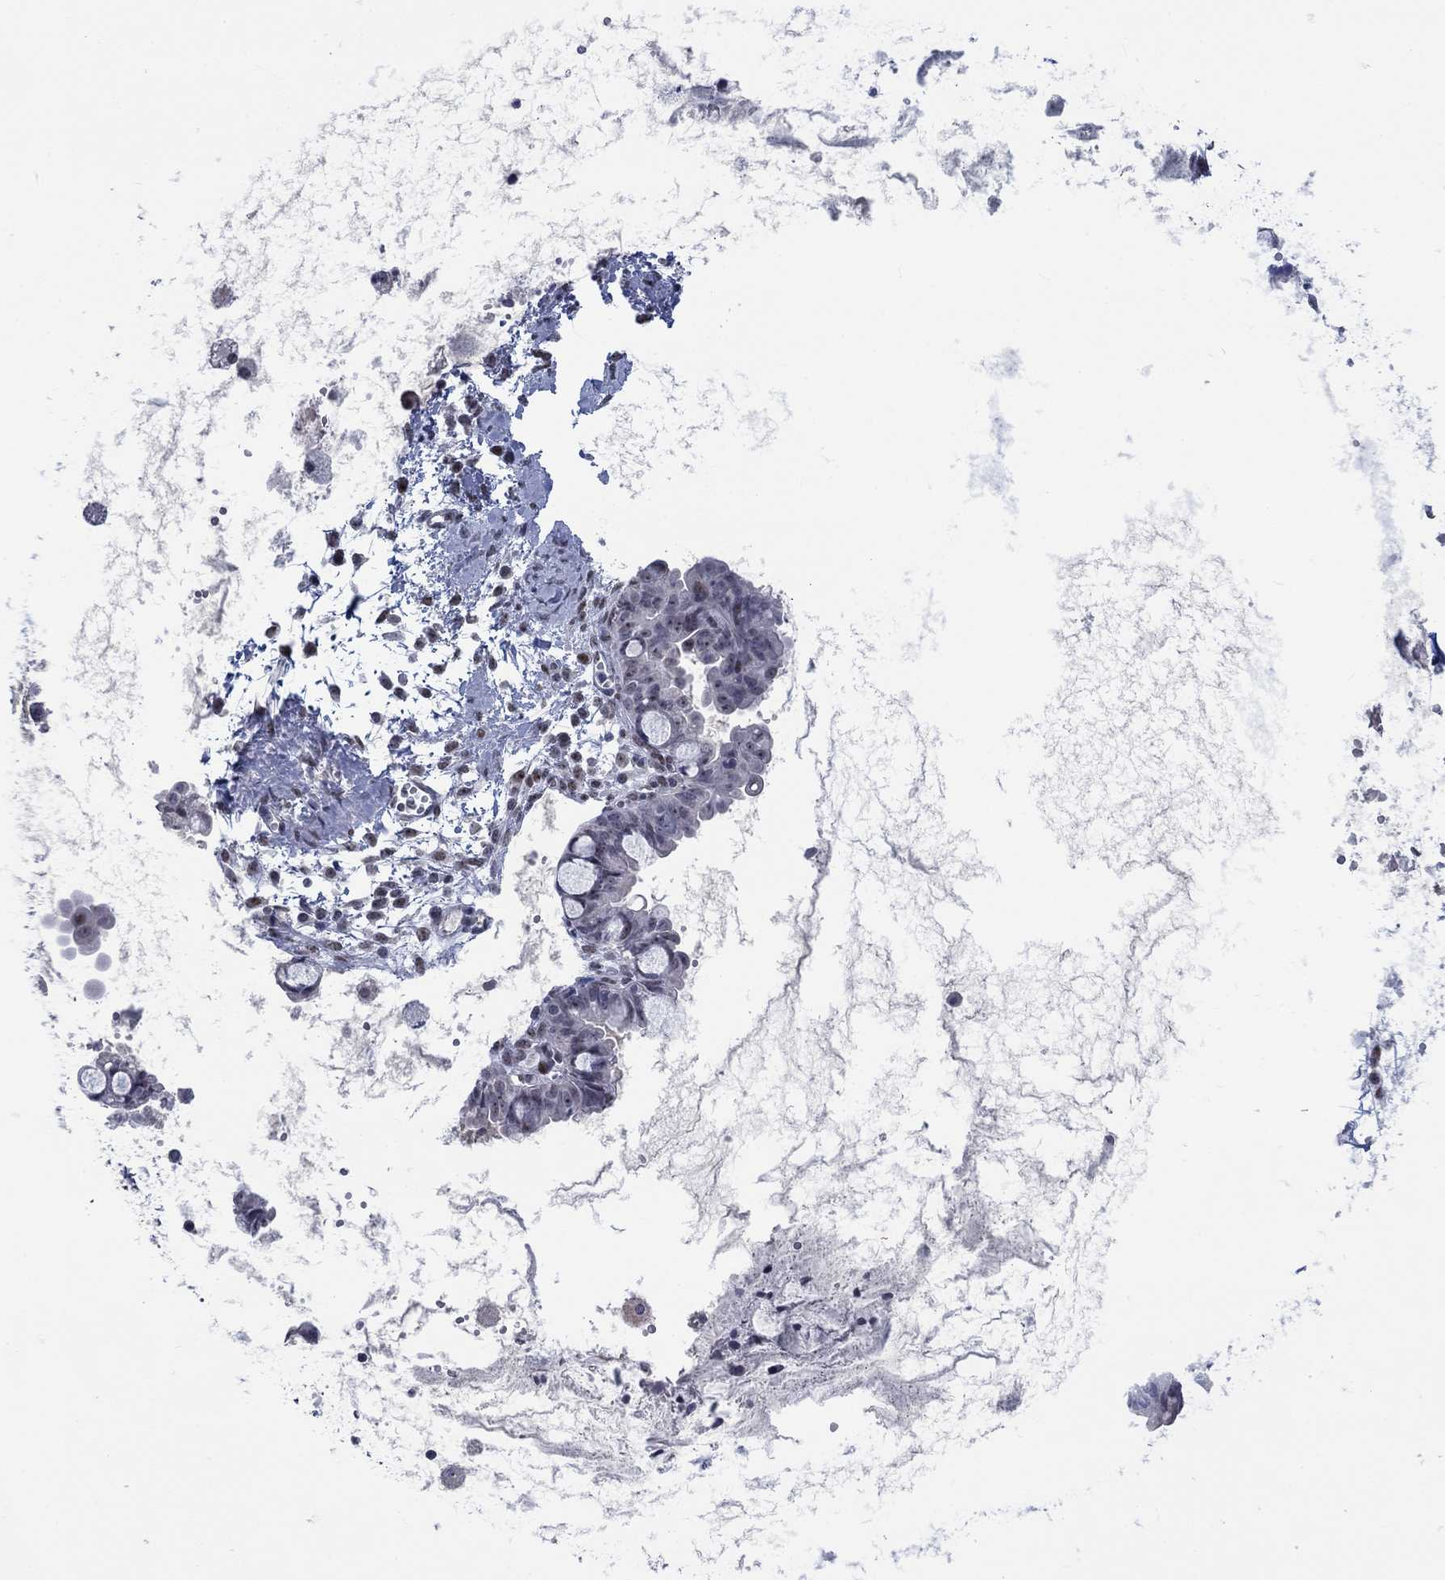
{"staining": {"intensity": "negative", "quantity": "none", "location": "none"}, "tissue": "ovarian cancer", "cell_type": "Tumor cells", "image_type": "cancer", "snomed": [{"axis": "morphology", "description": "Cystadenocarcinoma, mucinous, NOS"}, {"axis": "topography", "description": "Ovary"}], "caption": "Tumor cells show no significant protein expression in ovarian cancer (mucinous cystadenocarcinoma). (Immunohistochemistry, brightfield microscopy, high magnification).", "gene": "HTN1", "patient": {"sex": "female", "age": 63}}